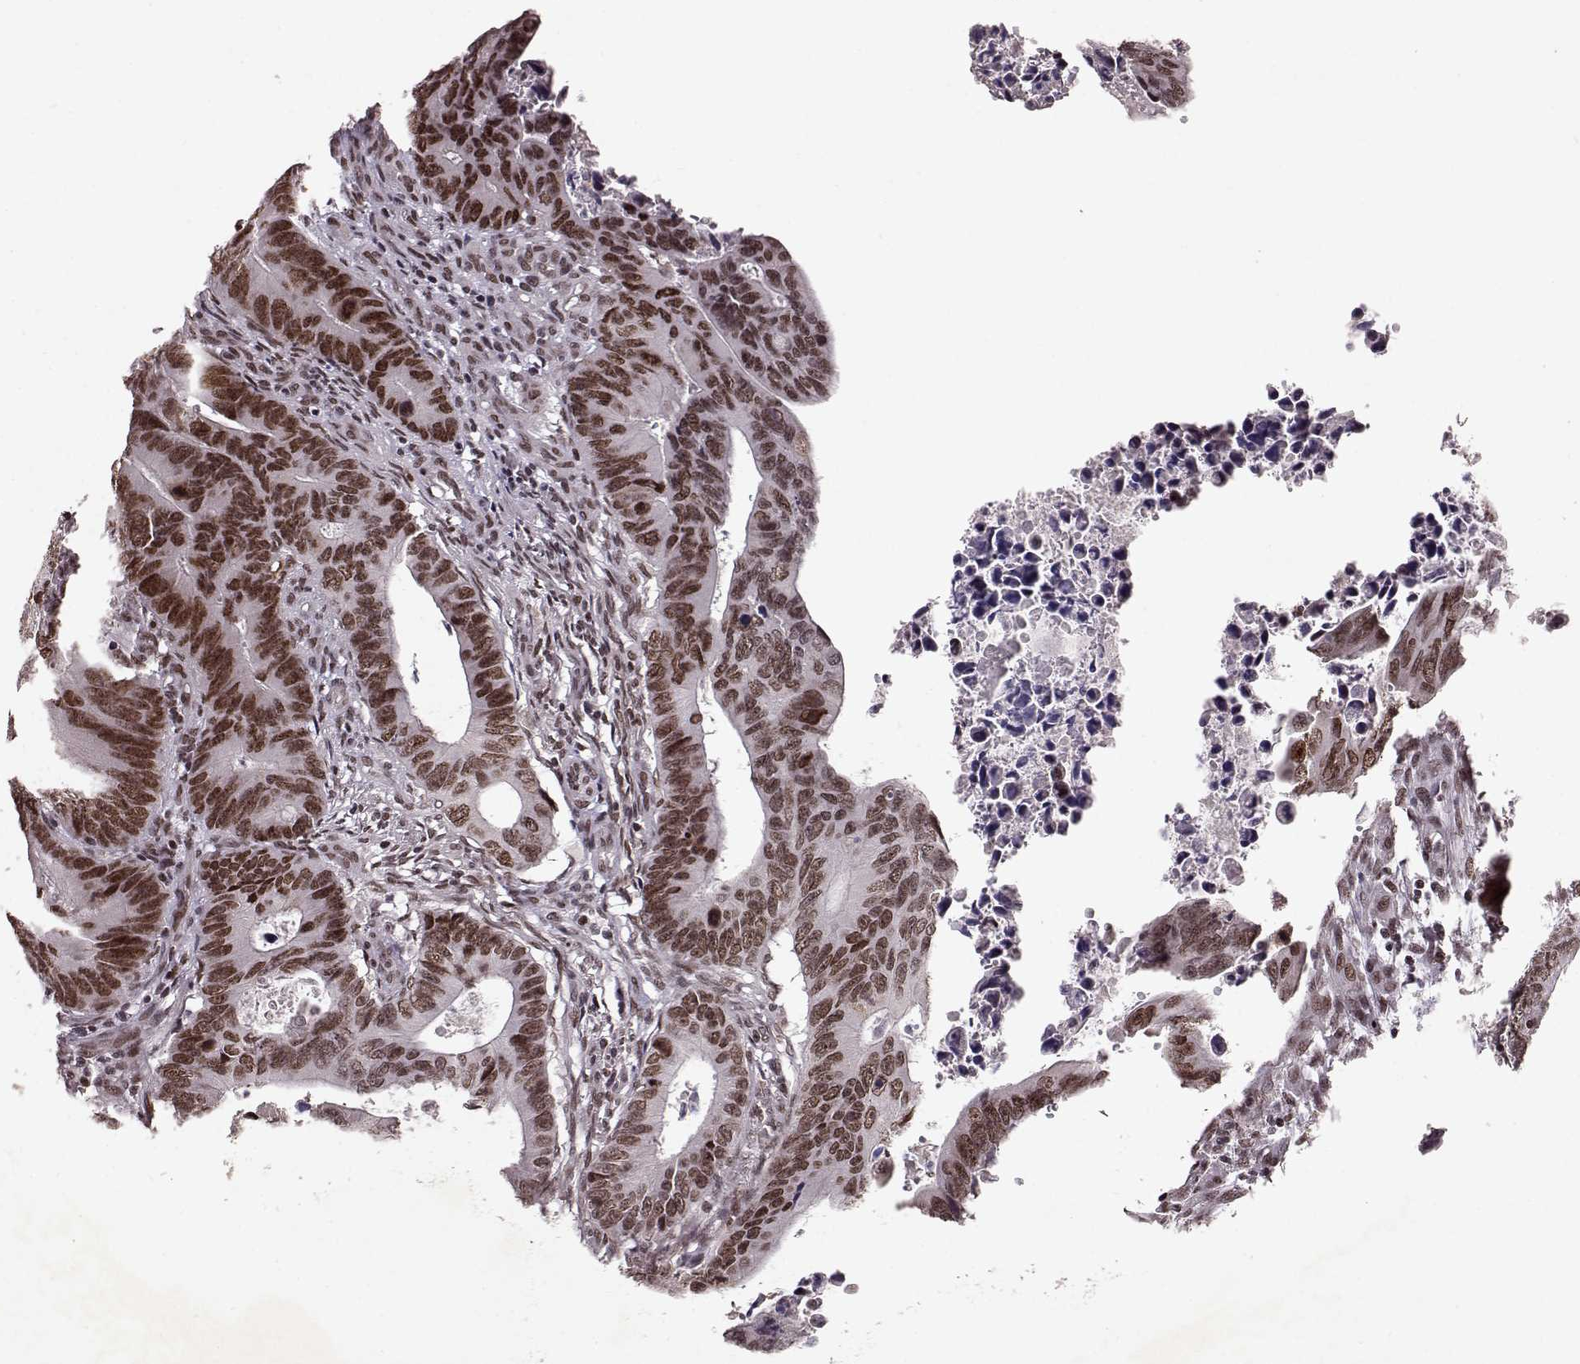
{"staining": {"intensity": "moderate", "quantity": ">75%", "location": "nuclear"}, "tissue": "colorectal cancer", "cell_type": "Tumor cells", "image_type": "cancer", "snomed": [{"axis": "morphology", "description": "Adenocarcinoma, NOS"}, {"axis": "topography", "description": "Colon"}], "caption": "Immunohistochemistry (IHC) photomicrograph of human adenocarcinoma (colorectal) stained for a protein (brown), which demonstrates medium levels of moderate nuclear positivity in about >75% of tumor cells.", "gene": "RRAGD", "patient": {"sex": "female", "age": 87}}